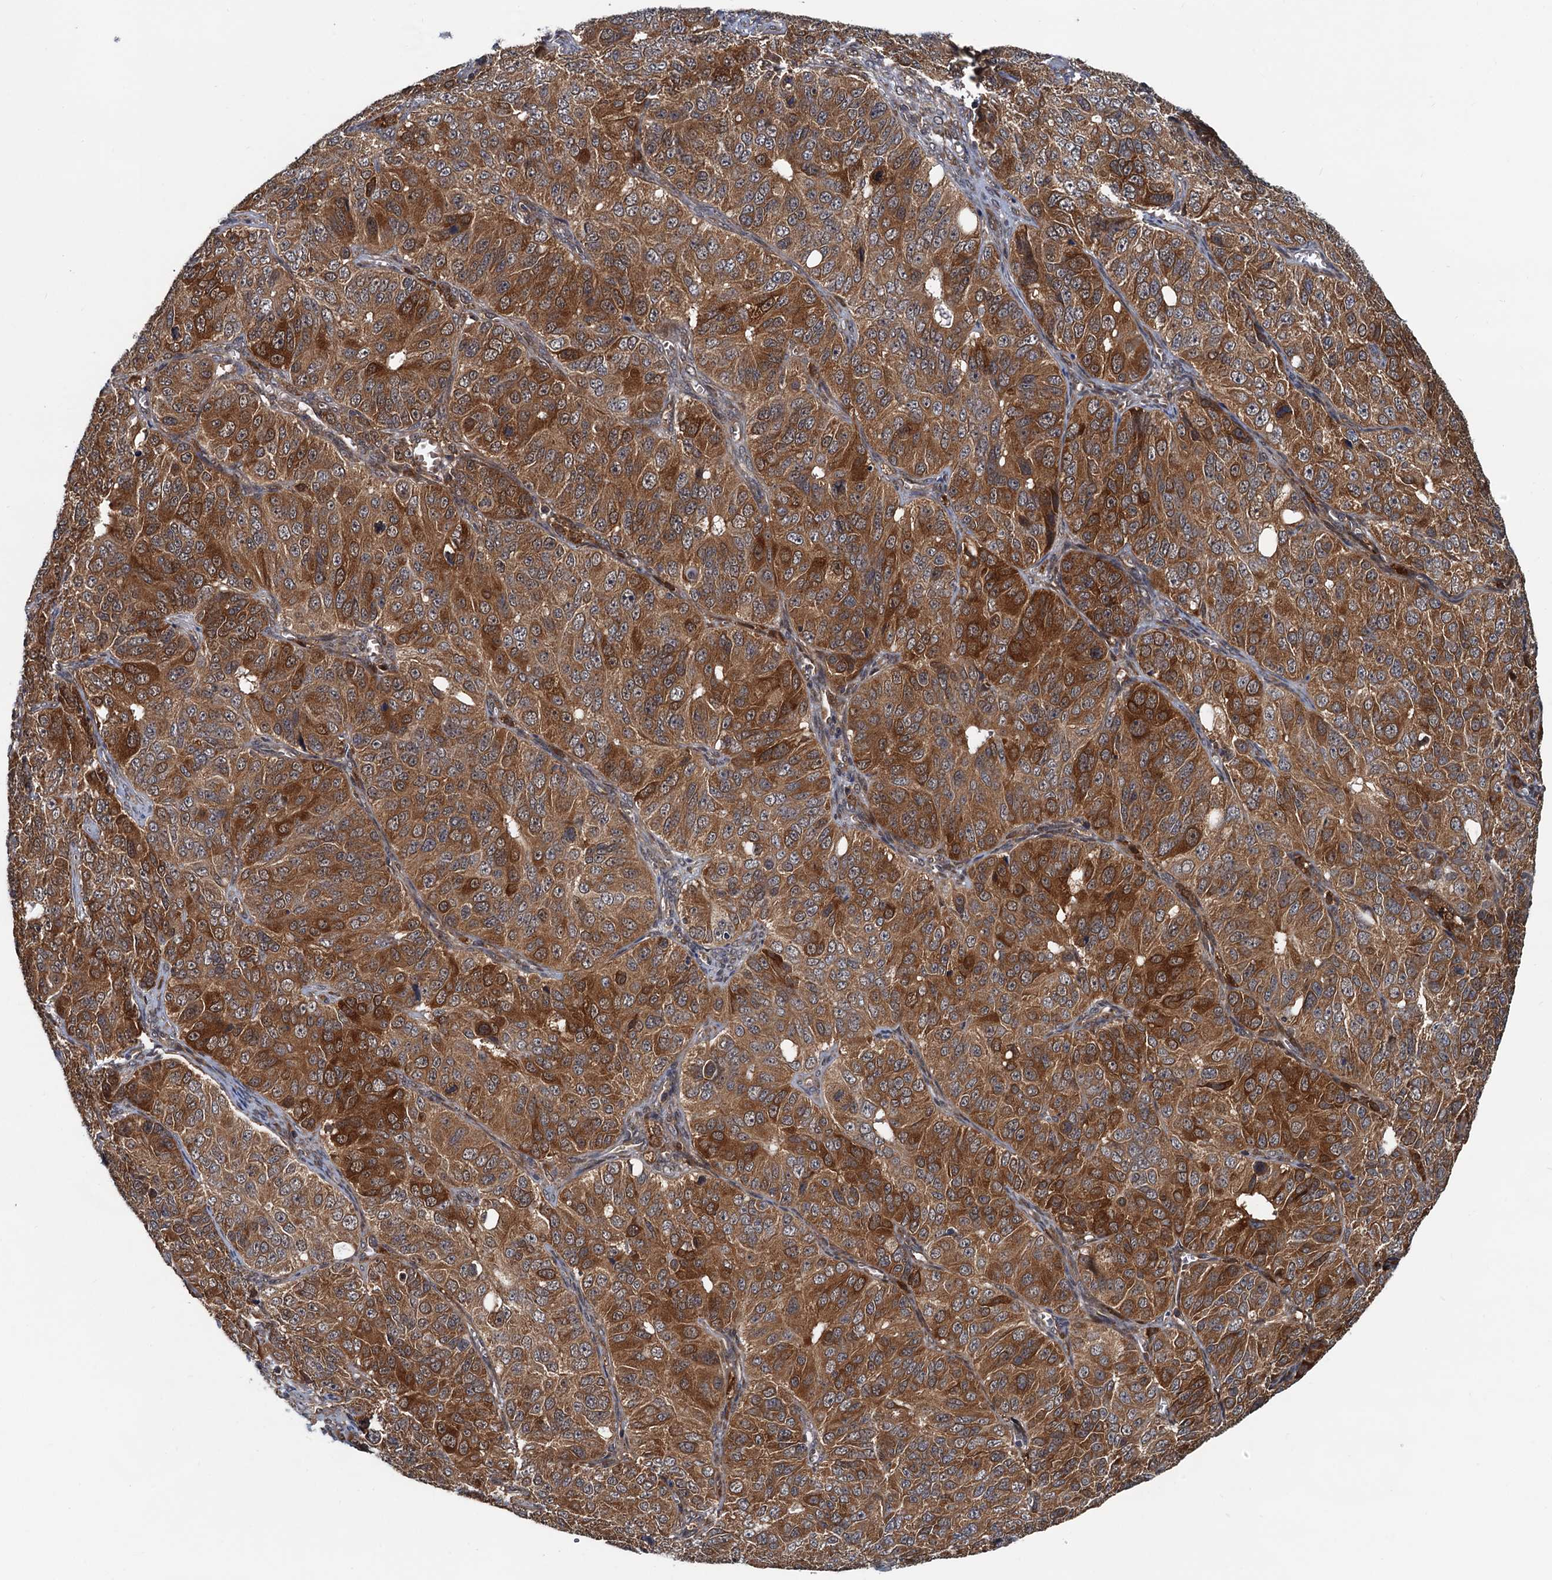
{"staining": {"intensity": "strong", "quantity": ">75%", "location": "cytoplasmic/membranous"}, "tissue": "ovarian cancer", "cell_type": "Tumor cells", "image_type": "cancer", "snomed": [{"axis": "morphology", "description": "Carcinoma, endometroid"}, {"axis": "topography", "description": "Ovary"}], "caption": "Endometroid carcinoma (ovarian) stained with a protein marker exhibits strong staining in tumor cells.", "gene": "AAGAB", "patient": {"sex": "female", "age": 51}}